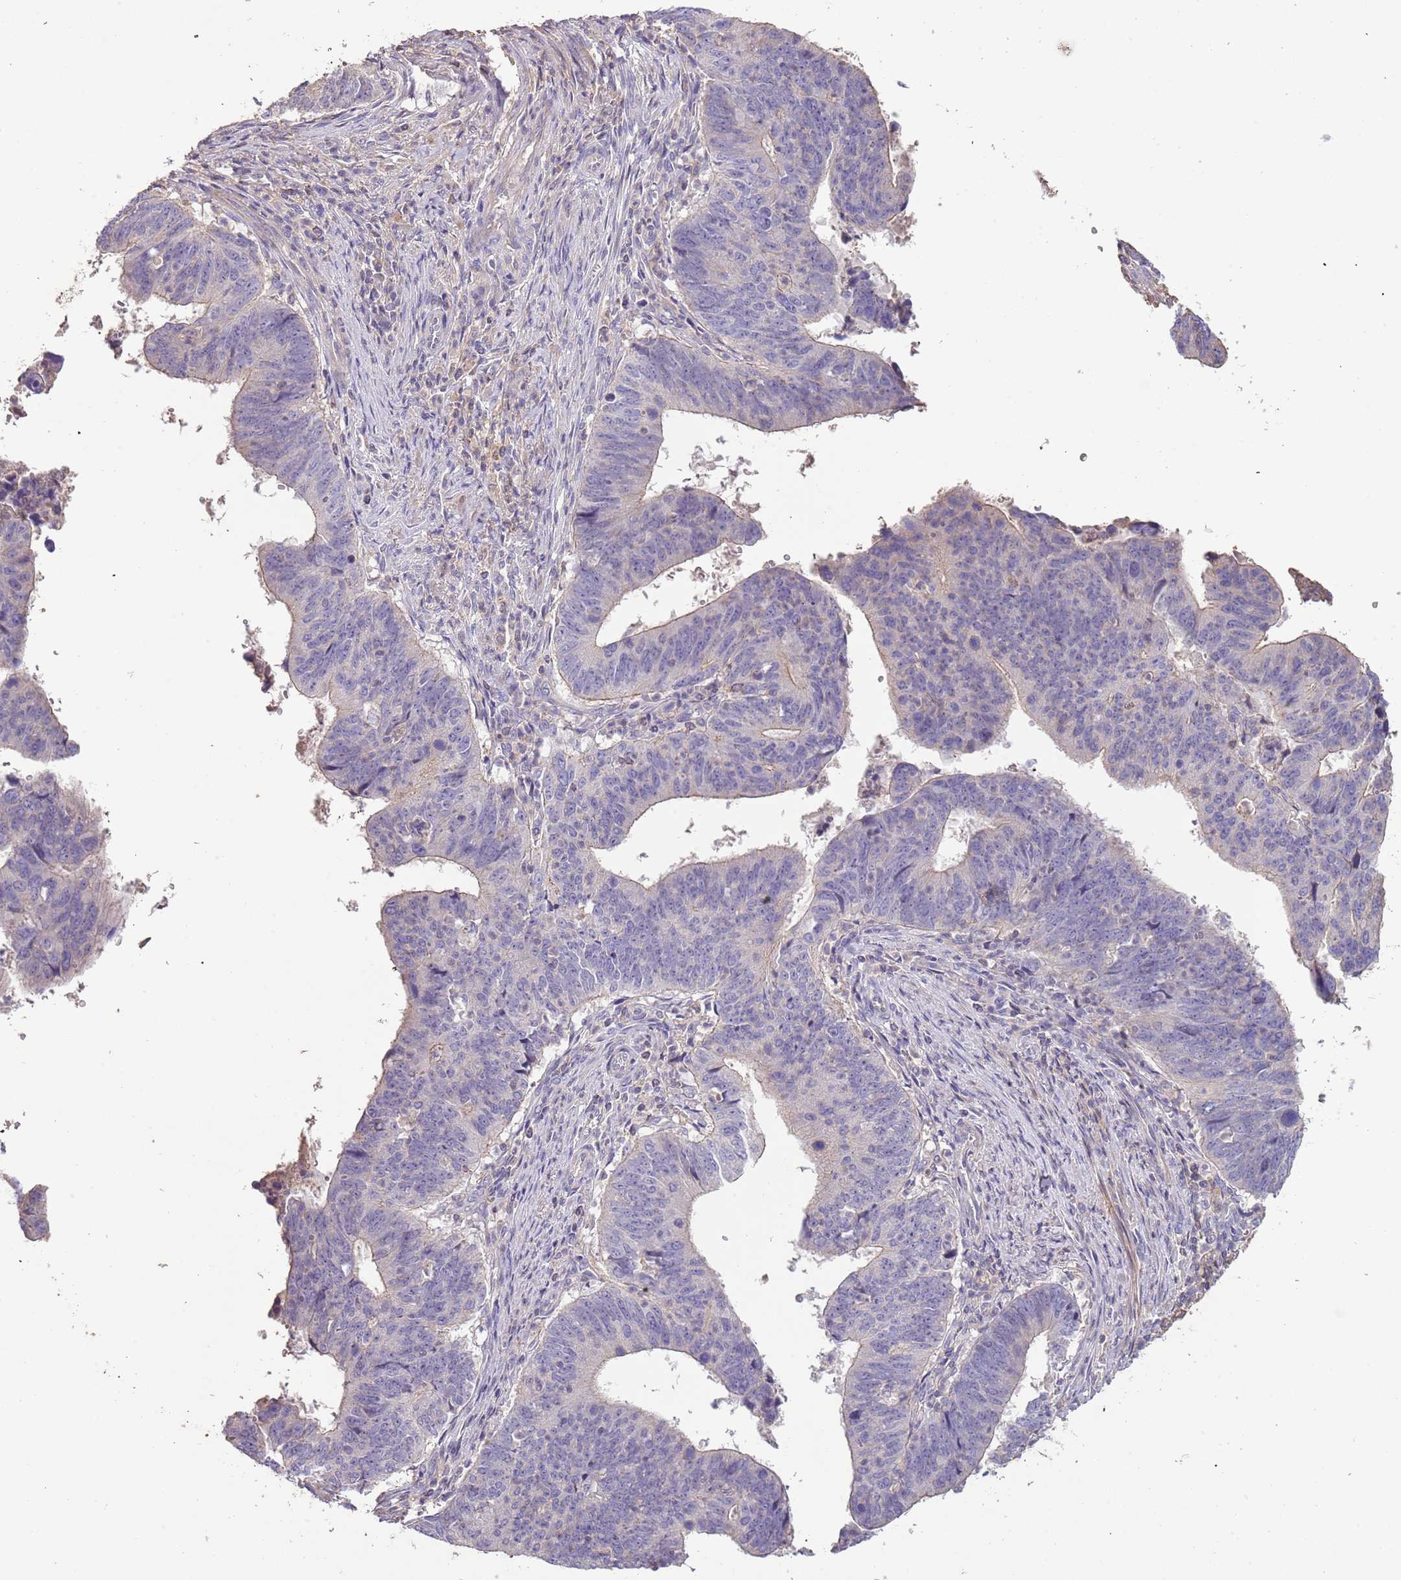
{"staining": {"intensity": "negative", "quantity": "none", "location": "none"}, "tissue": "stomach cancer", "cell_type": "Tumor cells", "image_type": "cancer", "snomed": [{"axis": "morphology", "description": "Adenocarcinoma, NOS"}, {"axis": "topography", "description": "Stomach"}], "caption": "An image of stomach adenocarcinoma stained for a protein exhibits no brown staining in tumor cells.", "gene": "FECH", "patient": {"sex": "male", "age": 59}}